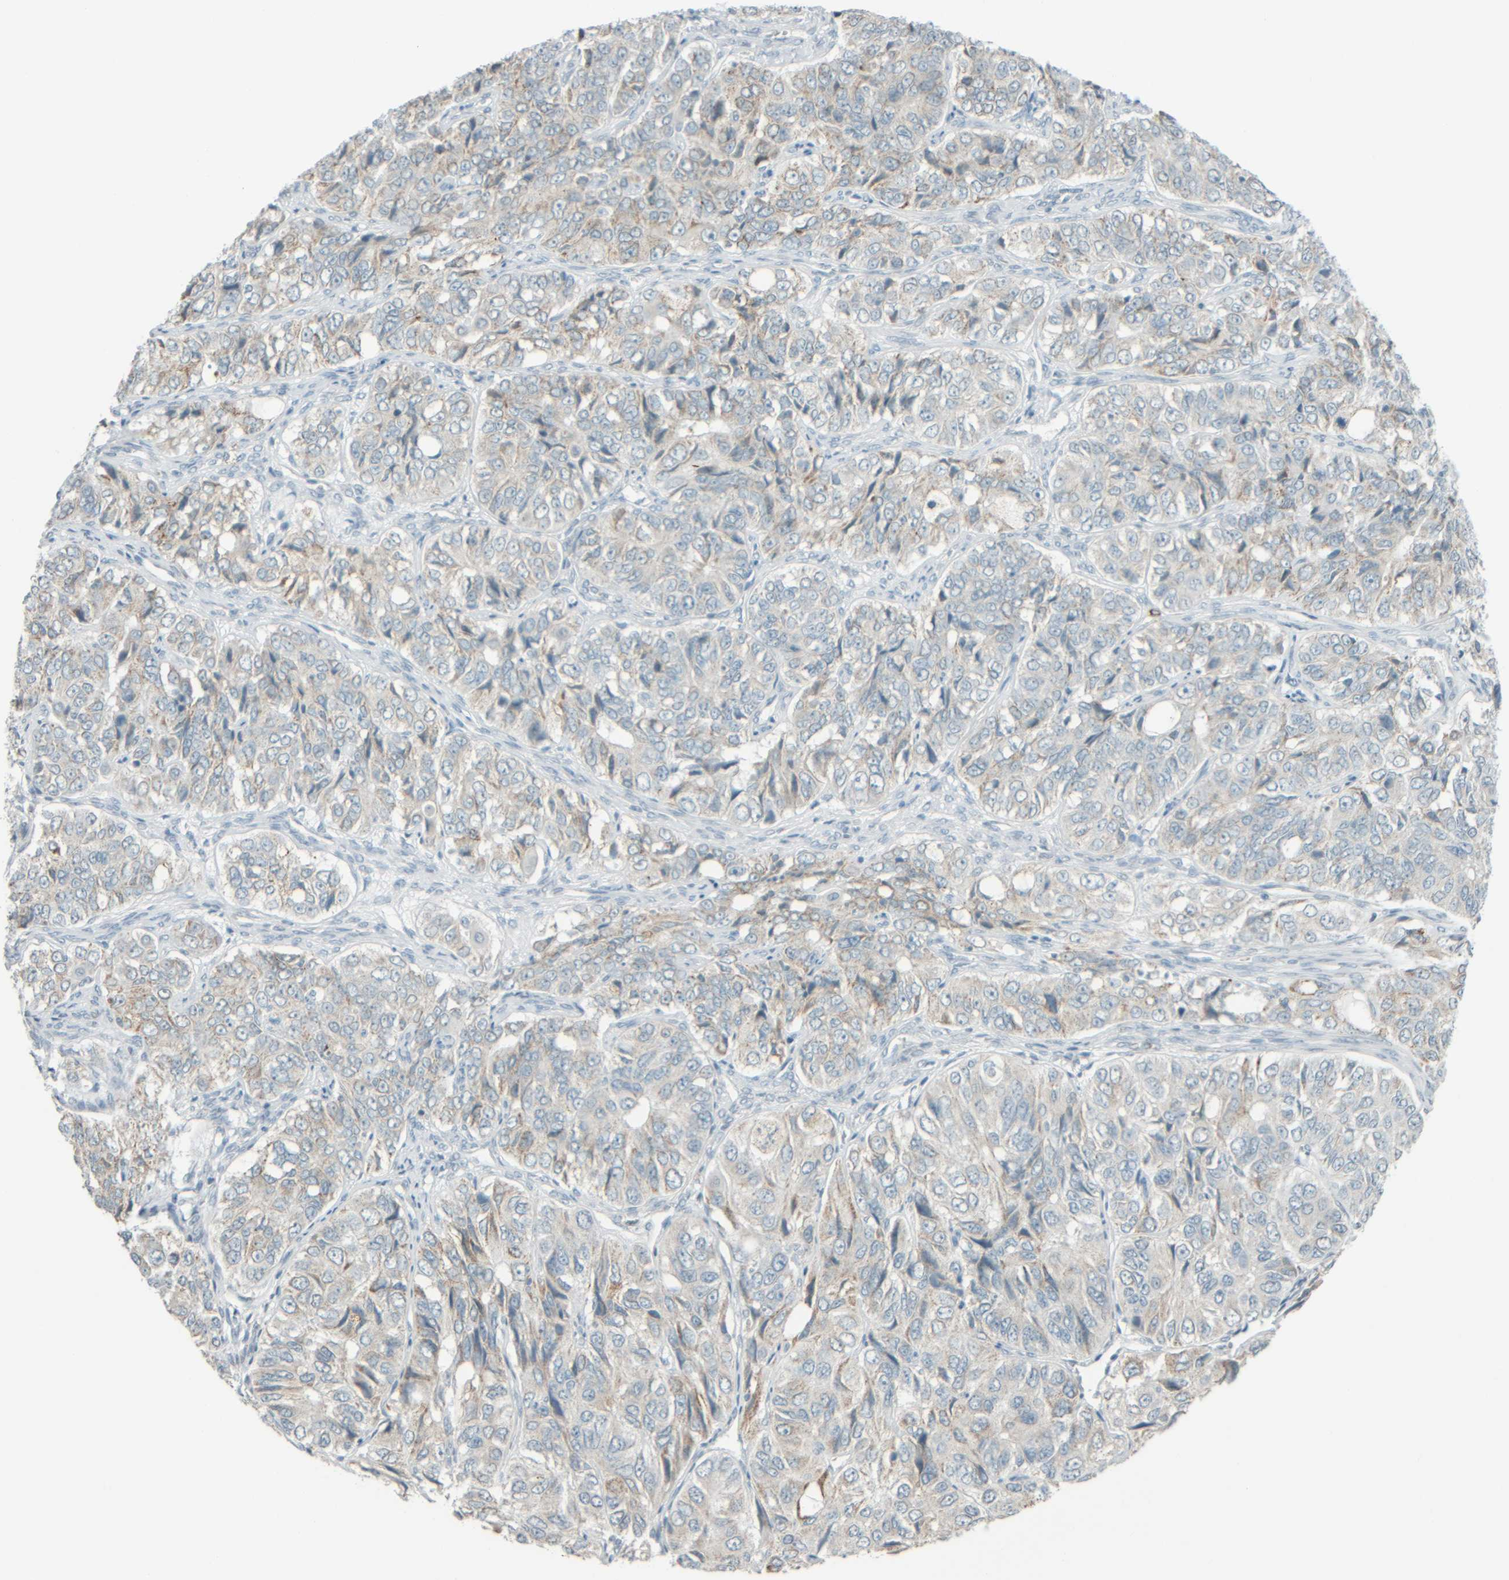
{"staining": {"intensity": "weak", "quantity": "25%-75%", "location": "cytoplasmic/membranous"}, "tissue": "ovarian cancer", "cell_type": "Tumor cells", "image_type": "cancer", "snomed": [{"axis": "morphology", "description": "Carcinoma, endometroid"}, {"axis": "topography", "description": "Ovary"}], "caption": "Immunohistochemical staining of ovarian cancer (endometroid carcinoma) shows weak cytoplasmic/membranous protein expression in approximately 25%-75% of tumor cells.", "gene": "PTGES3L-AARSD1", "patient": {"sex": "female", "age": 51}}